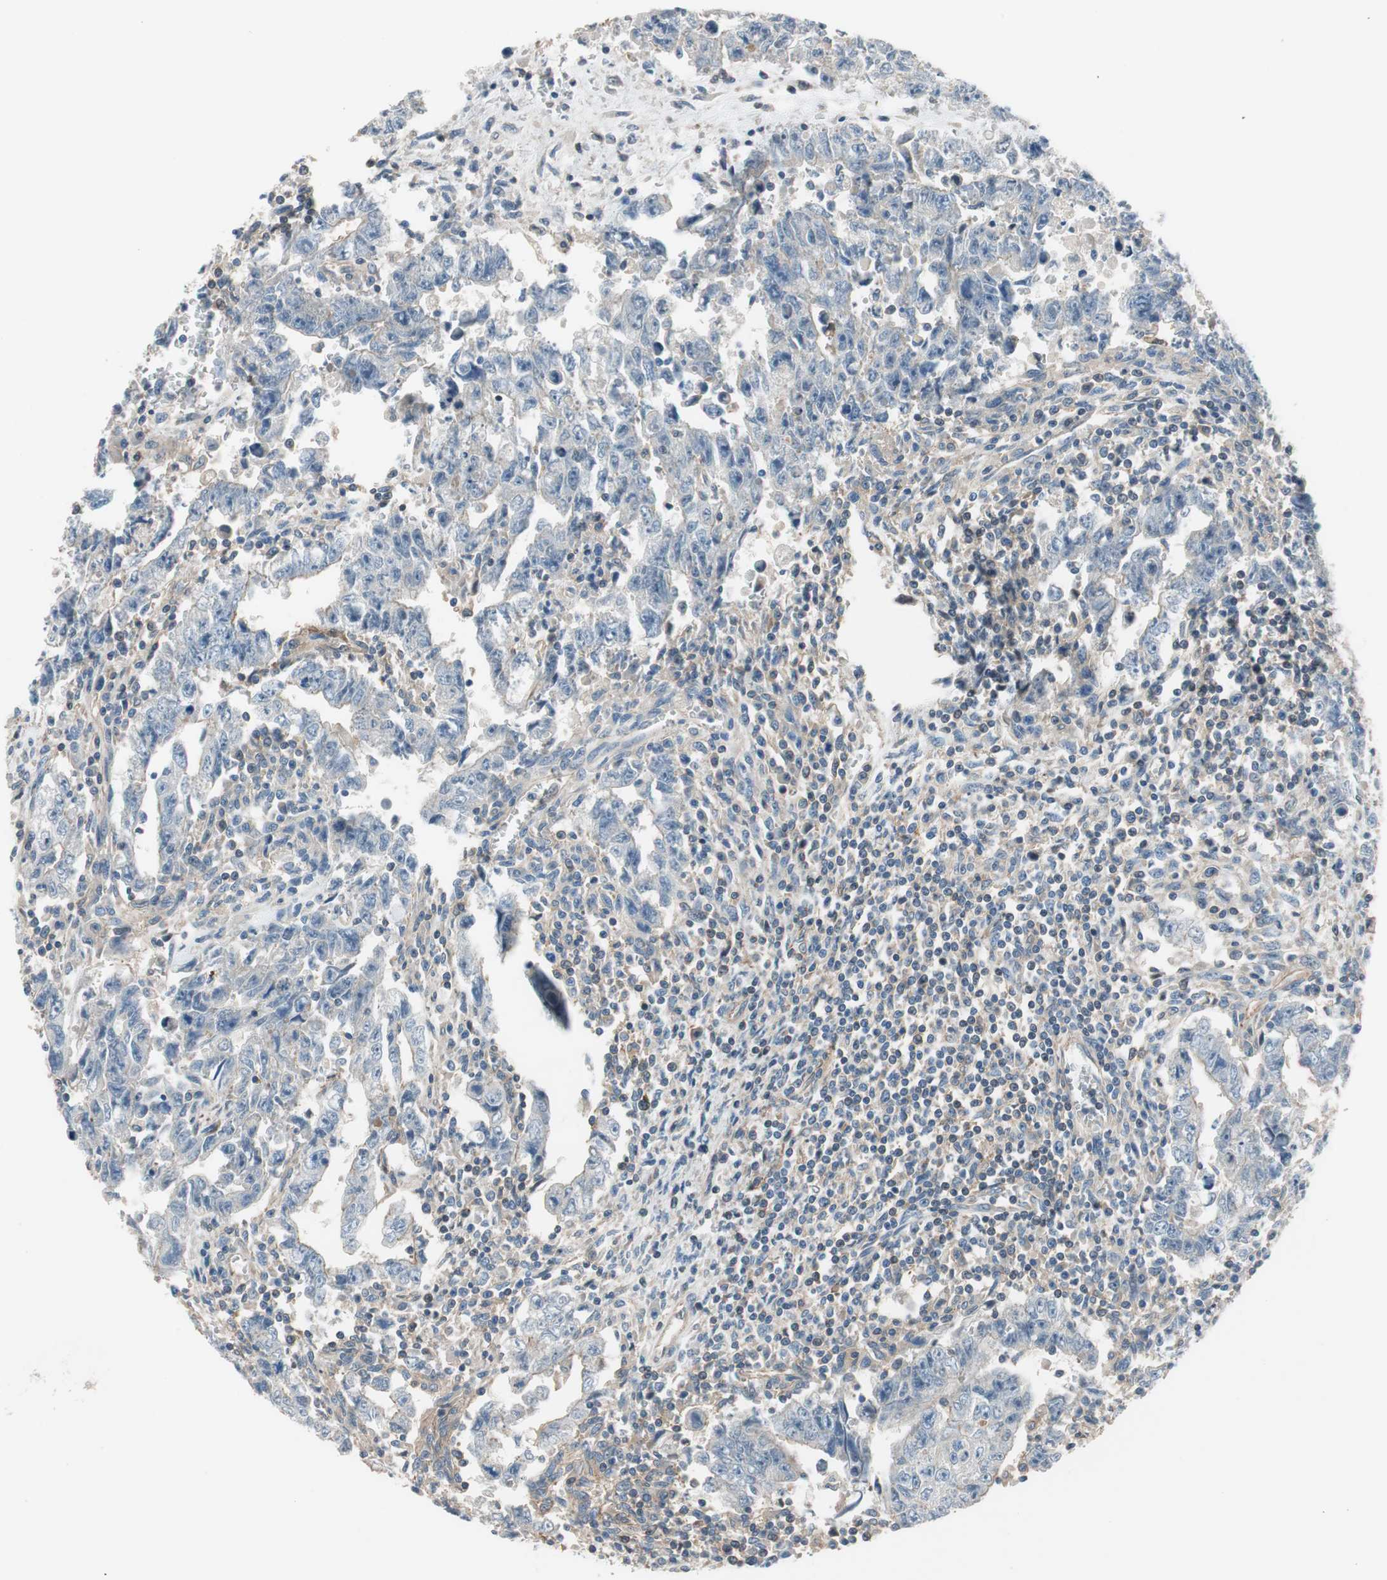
{"staining": {"intensity": "weak", "quantity": "<25%", "location": "cytoplasmic/membranous"}, "tissue": "testis cancer", "cell_type": "Tumor cells", "image_type": "cancer", "snomed": [{"axis": "morphology", "description": "Carcinoma, Embryonal, NOS"}, {"axis": "topography", "description": "Testis"}], "caption": "The IHC image has no significant staining in tumor cells of testis embryonal carcinoma tissue. (DAB (3,3'-diaminobenzidine) IHC with hematoxylin counter stain).", "gene": "CALML3", "patient": {"sex": "male", "age": 28}}